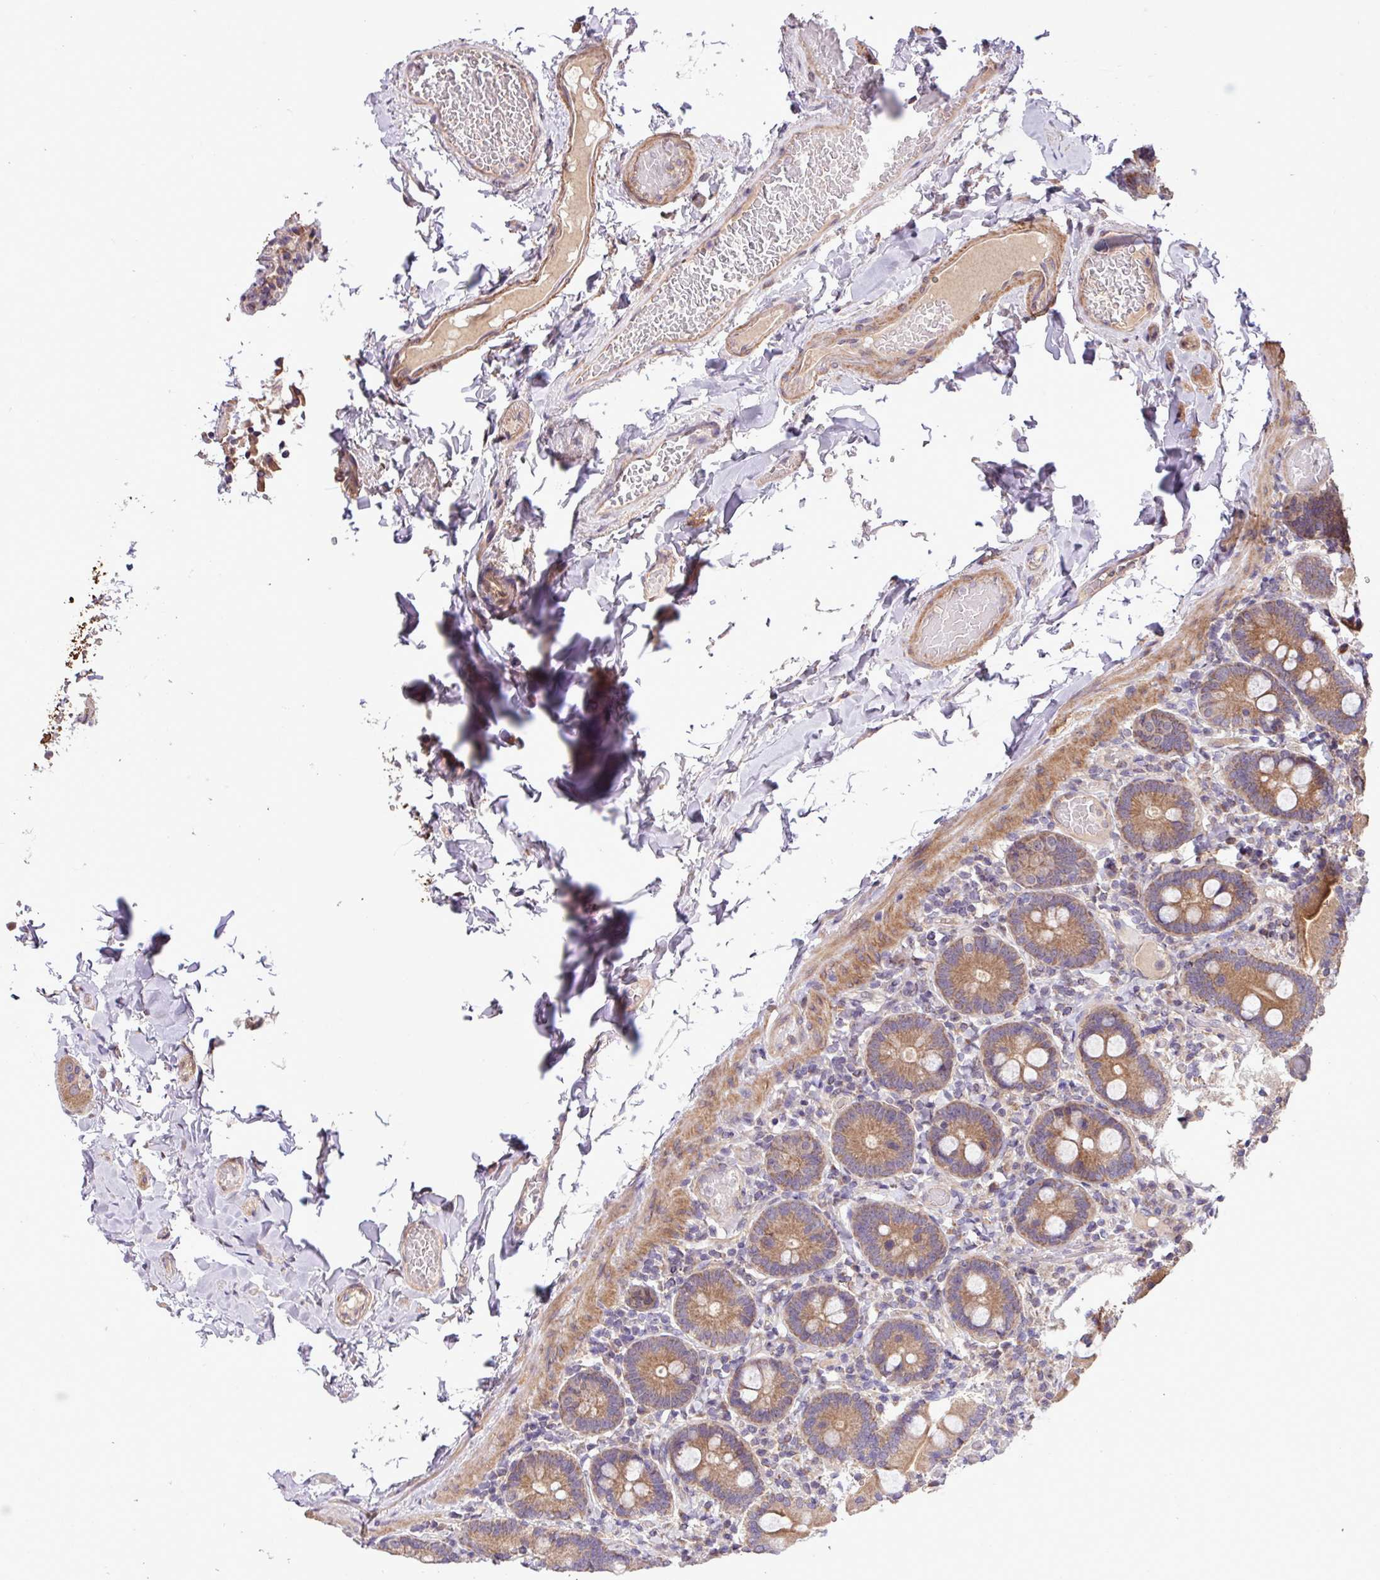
{"staining": {"intensity": "moderate", "quantity": ">75%", "location": "cytoplasmic/membranous"}, "tissue": "duodenum", "cell_type": "Glandular cells", "image_type": "normal", "snomed": [{"axis": "morphology", "description": "Normal tissue, NOS"}, {"axis": "topography", "description": "Duodenum"}], "caption": "Protein staining by IHC shows moderate cytoplasmic/membranous positivity in approximately >75% of glandular cells in unremarkable duodenum. The protein is stained brown, and the nuclei are stained in blue (DAB IHC with brightfield microscopy, high magnification).", "gene": "TIMM10B", "patient": {"sex": "male", "age": 55}}